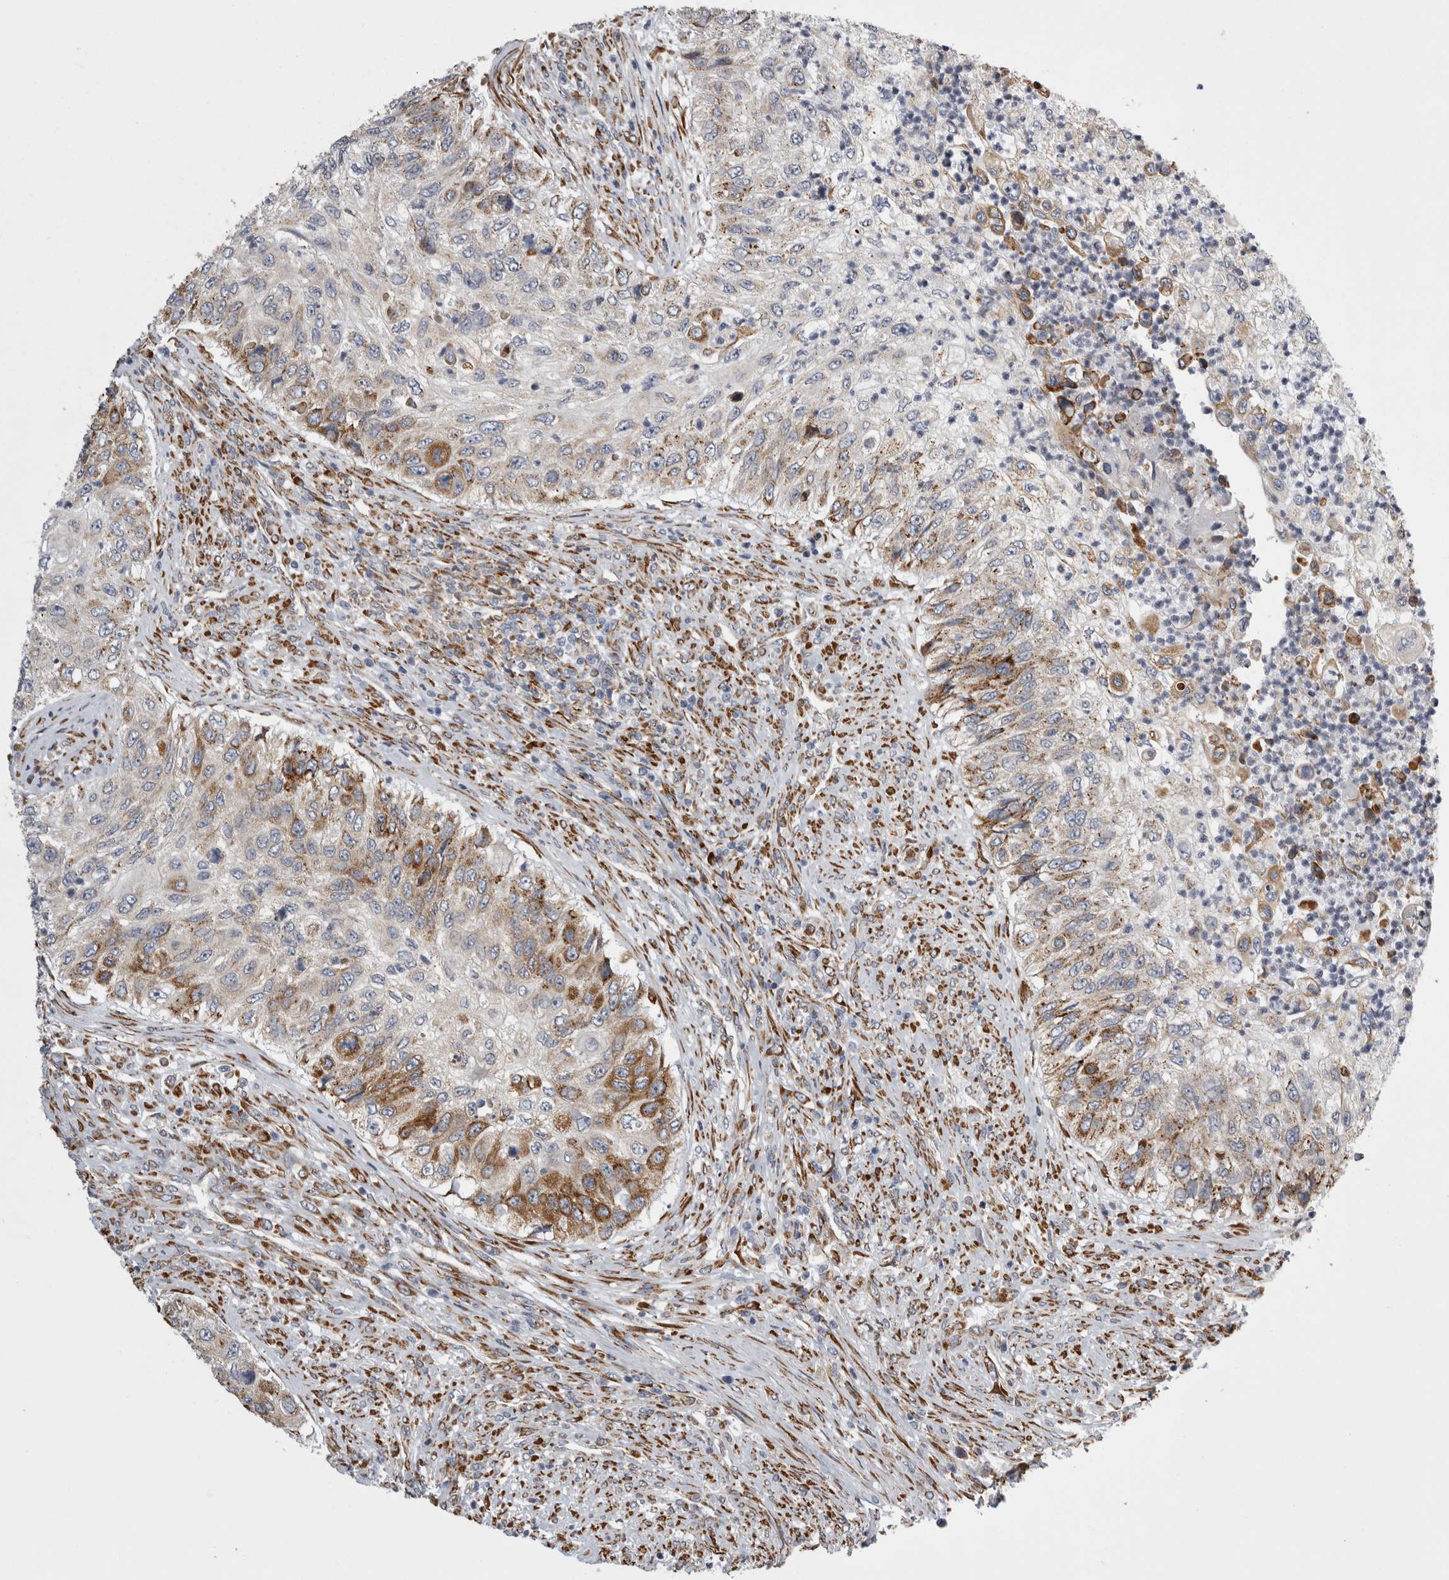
{"staining": {"intensity": "moderate", "quantity": "<25%", "location": "cytoplasmic/membranous"}, "tissue": "urothelial cancer", "cell_type": "Tumor cells", "image_type": "cancer", "snomed": [{"axis": "morphology", "description": "Urothelial carcinoma, High grade"}, {"axis": "topography", "description": "Urinary bladder"}], "caption": "High-grade urothelial carcinoma stained for a protein demonstrates moderate cytoplasmic/membranous positivity in tumor cells.", "gene": "FHIP2B", "patient": {"sex": "female", "age": 60}}